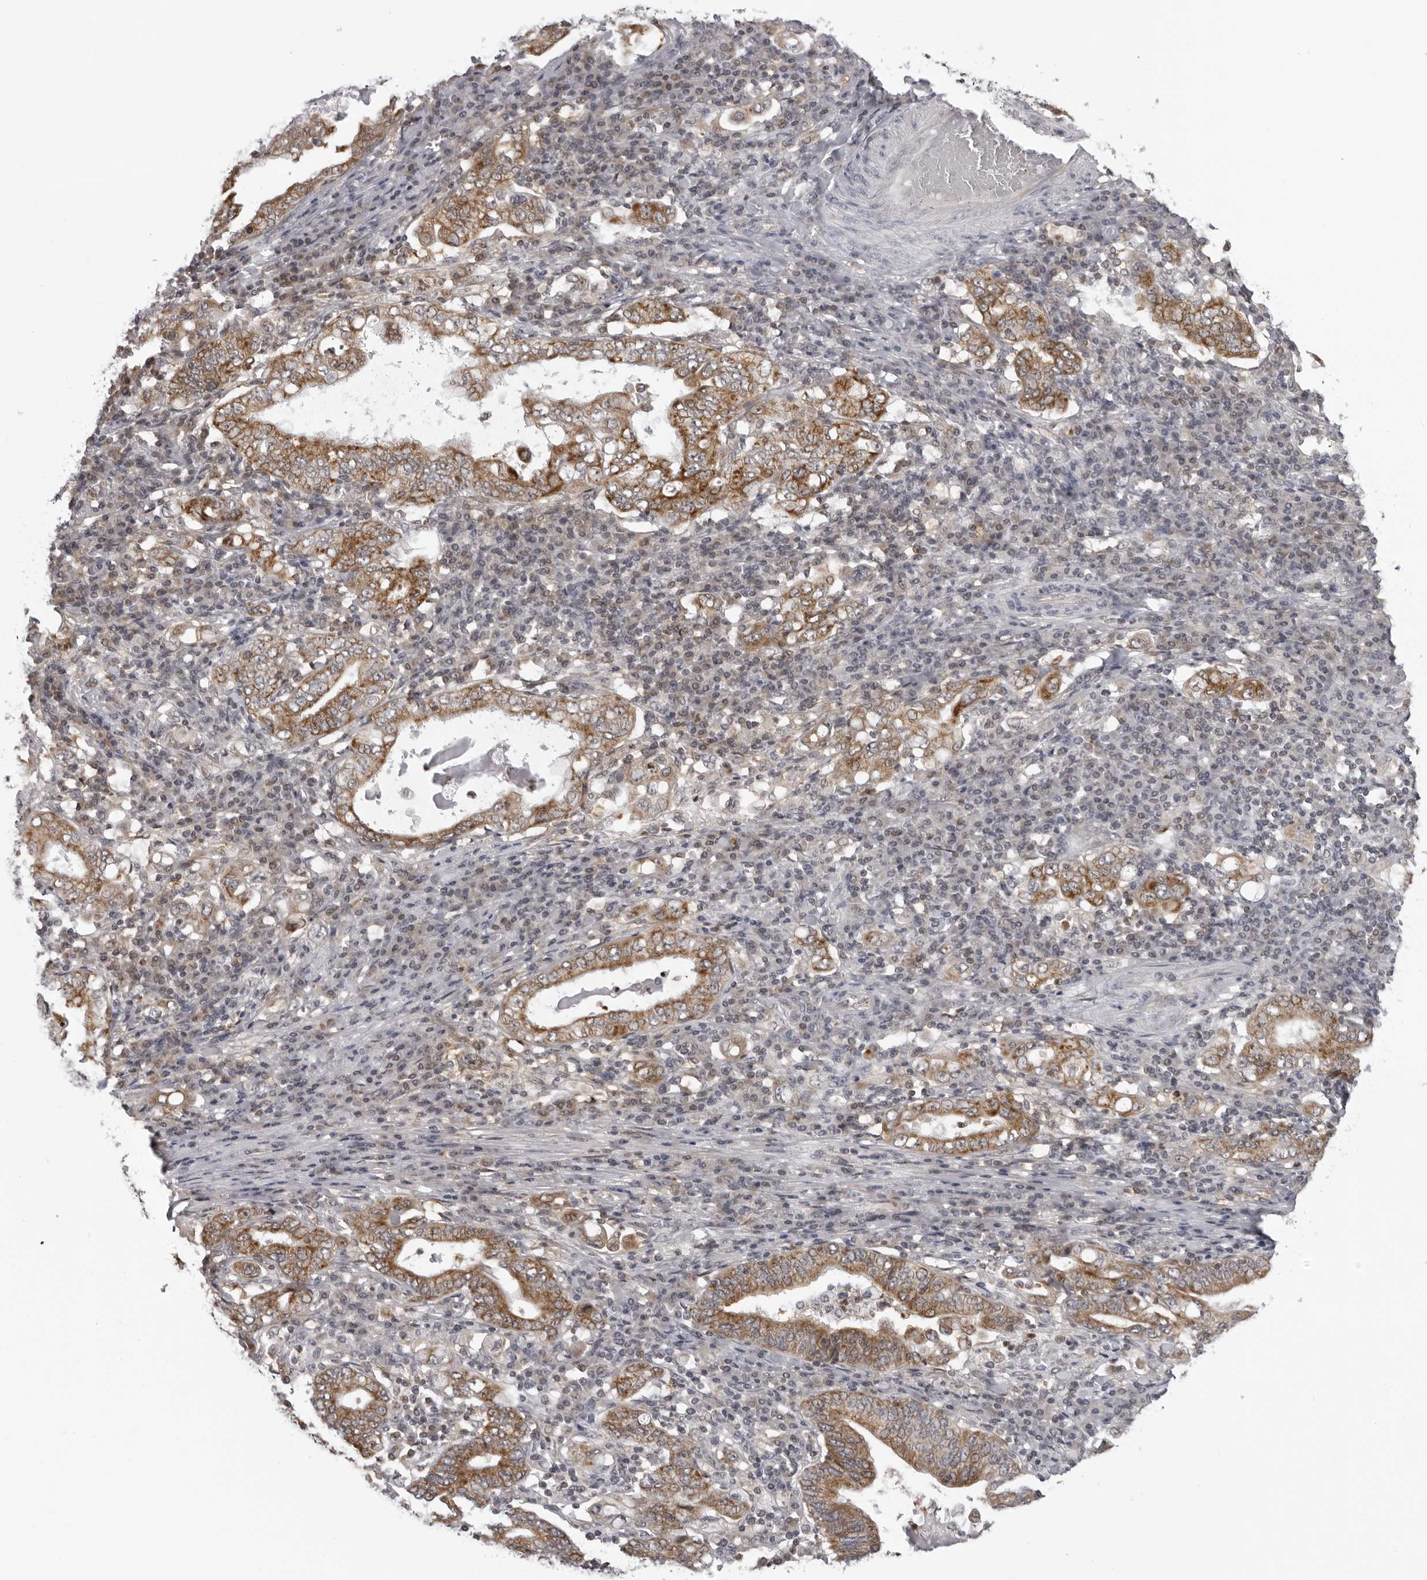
{"staining": {"intensity": "moderate", "quantity": ">75%", "location": "cytoplasmic/membranous"}, "tissue": "stomach cancer", "cell_type": "Tumor cells", "image_type": "cancer", "snomed": [{"axis": "morphology", "description": "Normal tissue, NOS"}, {"axis": "morphology", "description": "Adenocarcinoma, NOS"}, {"axis": "topography", "description": "Esophagus"}, {"axis": "topography", "description": "Stomach, upper"}, {"axis": "topography", "description": "Peripheral nerve tissue"}], "caption": "IHC (DAB (3,3'-diaminobenzidine)) staining of stomach cancer reveals moderate cytoplasmic/membranous protein positivity in about >75% of tumor cells.", "gene": "MRPS15", "patient": {"sex": "male", "age": 62}}